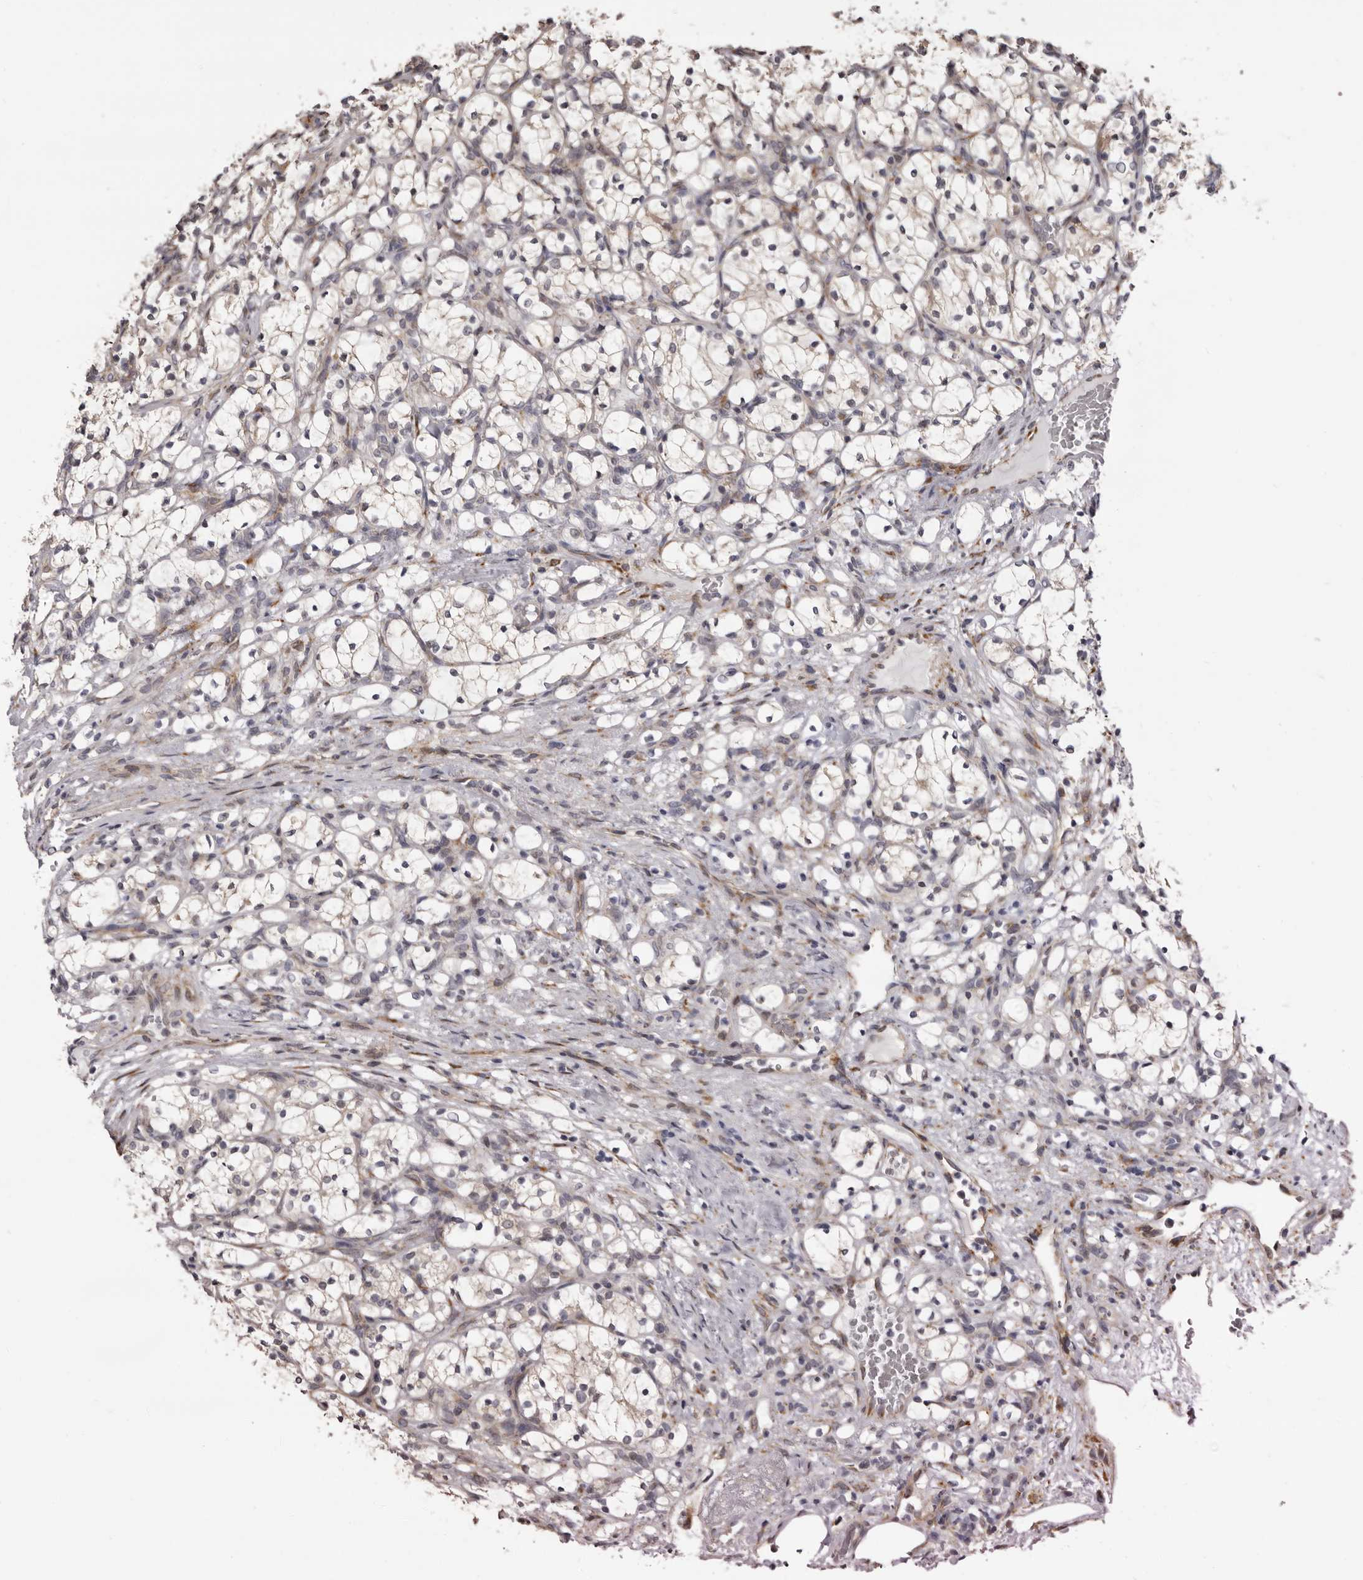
{"staining": {"intensity": "weak", "quantity": "<25%", "location": "cytoplasmic/membranous"}, "tissue": "renal cancer", "cell_type": "Tumor cells", "image_type": "cancer", "snomed": [{"axis": "morphology", "description": "Adenocarcinoma, NOS"}, {"axis": "topography", "description": "Kidney"}], "caption": "Immunohistochemistry (IHC) photomicrograph of renal cancer (adenocarcinoma) stained for a protein (brown), which demonstrates no expression in tumor cells.", "gene": "PIGX", "patient": {"sex": "female", "age": 69}}